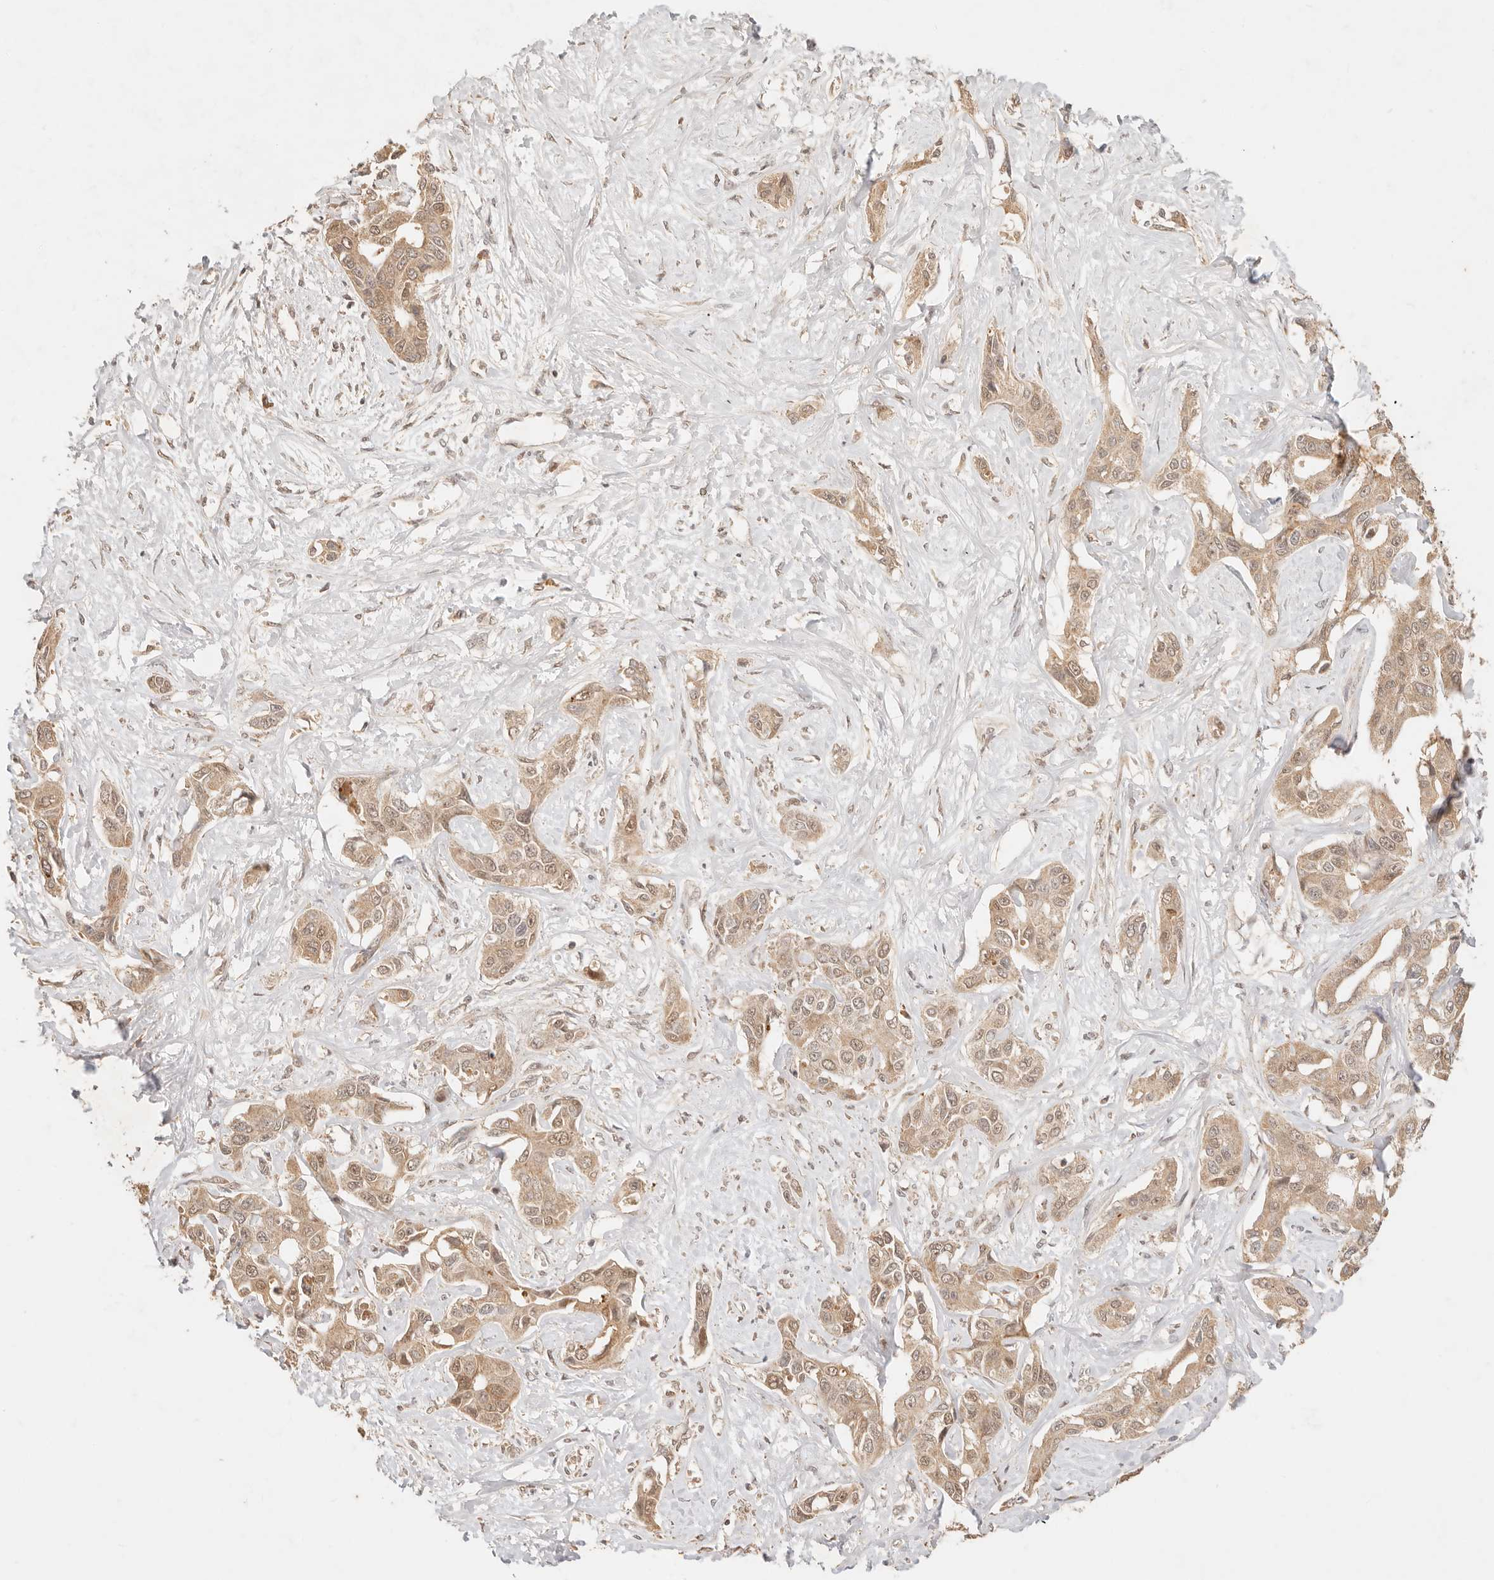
{"staining": {"intensity": "moderate", "quantity": ">75%", "location": "cytoplasmic/membranous,nuclear"}, "tissue": "liver cancer", "cell_type": "Tumor cells", "image_type": "cancer", "snomed": [{"axis": "morphology", "description": "Cholangiocarcinoma"}, {"axis": "topography", "description": "Liver"}], "caption": "Approximately >75% of tumor cells in liver cholangiocarcinoma show moderate cytoplasmic/membranous and nuclear protein expression as visualized by brown immunohistochemical staining.", "gene": "TRIM11", "patient": {"sex": "male", "age": 59}}